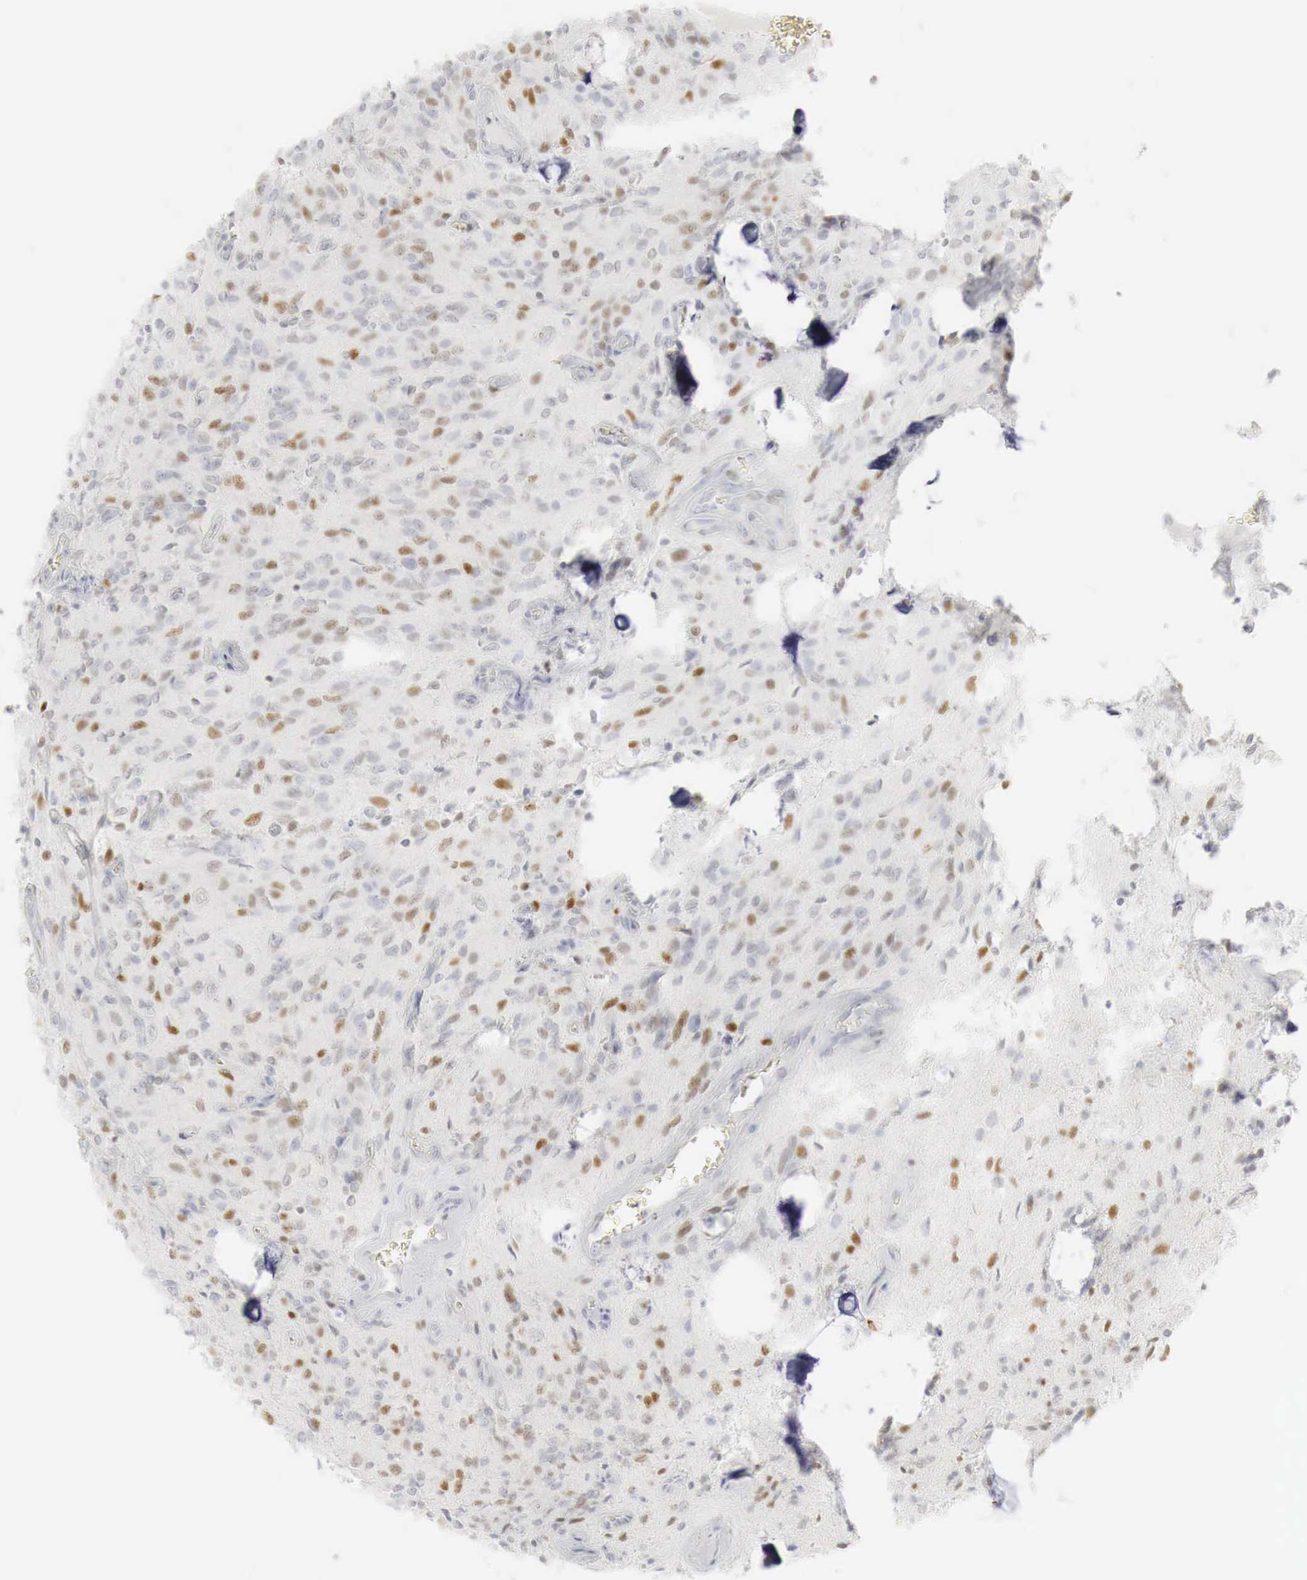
{"staining": {"intensity": "weak", "quantity": "25%-75%", "location": "nuclear"}, "tissue": "glioma", "cell_type": "Tumor cells", "image_type": "cancer", "snomed": [{"axis": "morphology", "description": "Glioma, malignant, Low grade"}, {"axis": "topography", "description": "Brain"}], "caption": "Malignant glioma (low-grade) was stained to show a protein in brown. There is low levels of weak nuclear positivity in approximately 25%-75% of tumor cells.", "gene": "TP63", "patient": {"sex": "female", "age": 15}}